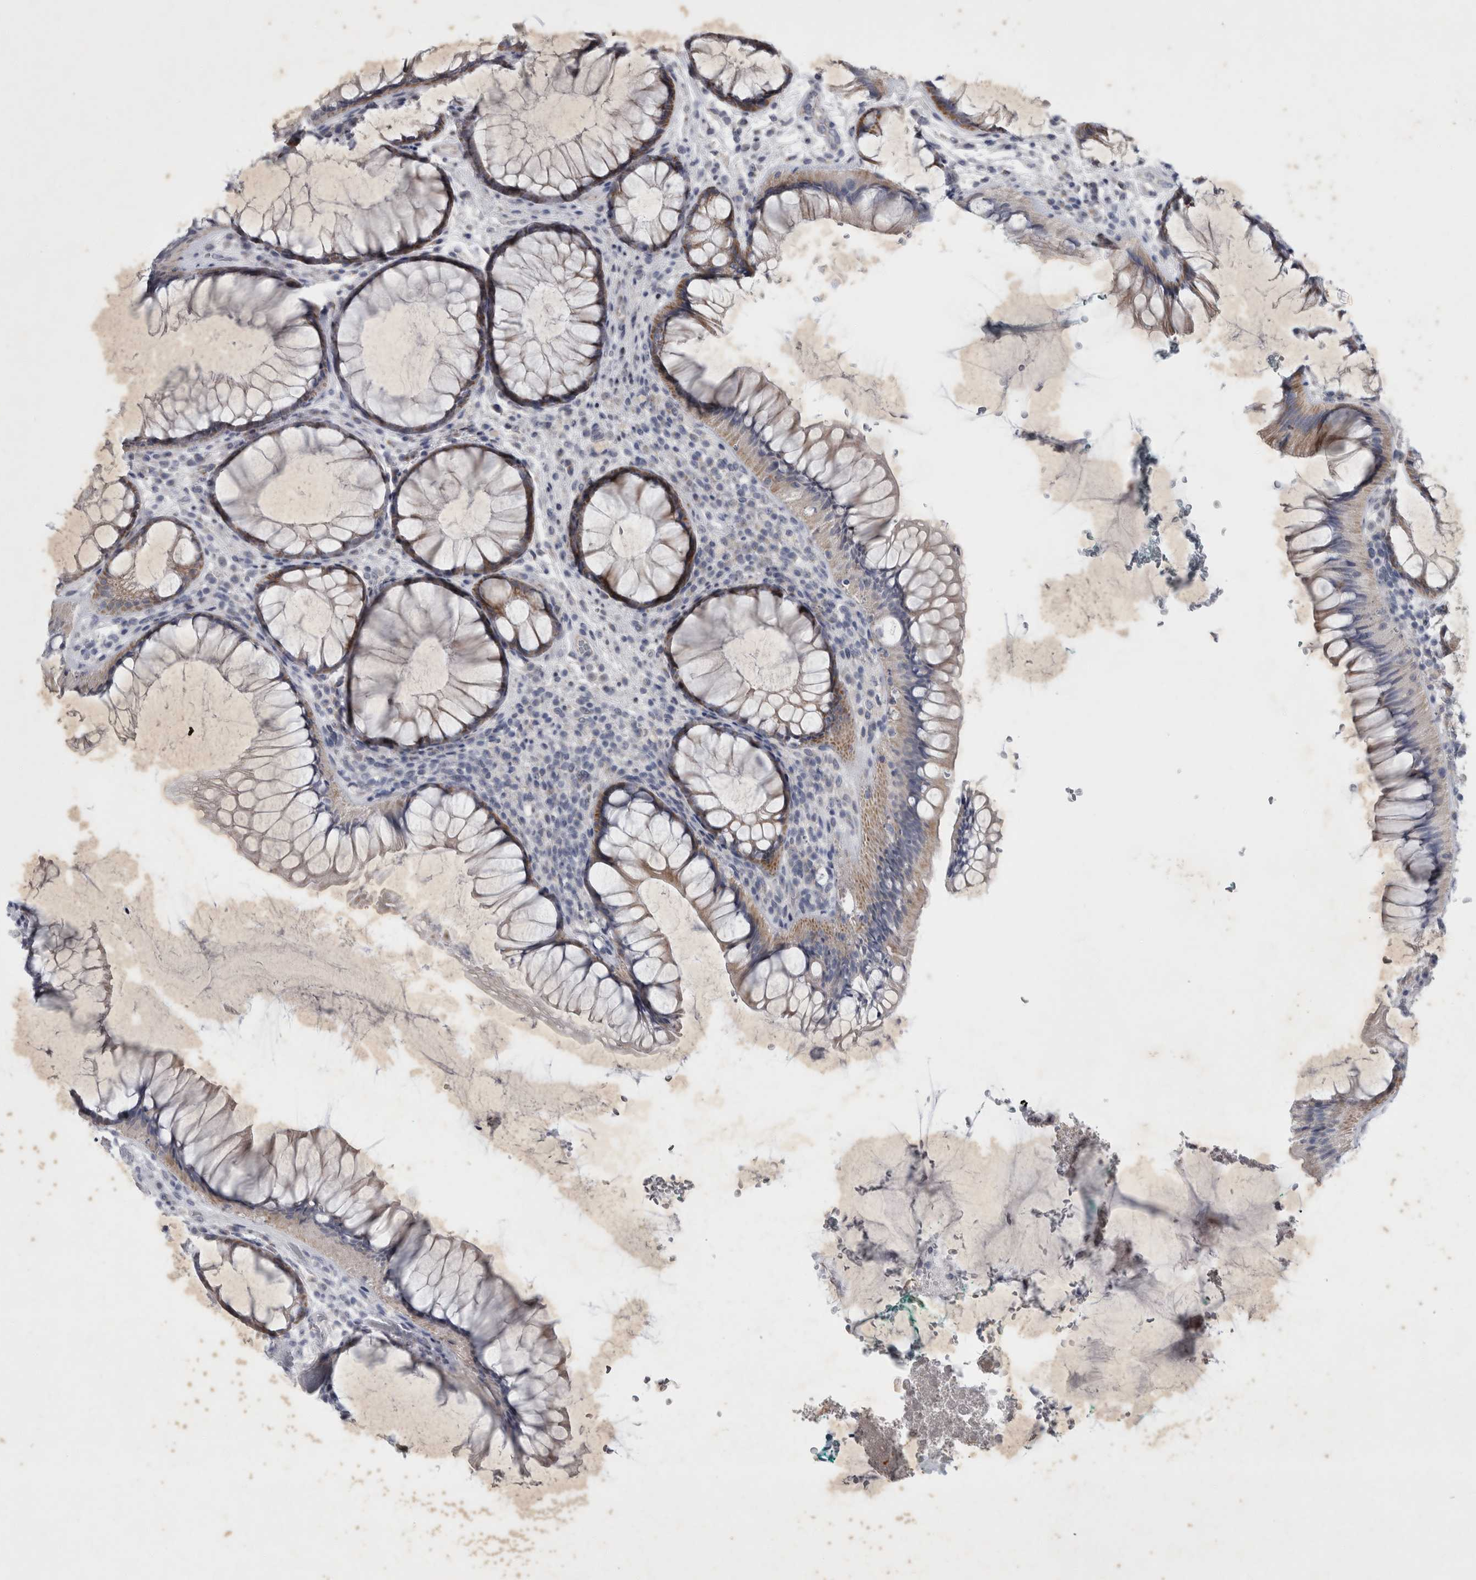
{"staining": {"intensity": "moderate", "quantity": ">75%", "location": "cytoplasmic/membranous"}, "tissue": "rectum", "cell_type": "Glandular cells", "image_type": "normal", "snomed": [{"axis": "morphology", "description": "Normal tissue, NOS"}, {"axis": "topography", "description": "Rectum"}], "caption": "Protein analysis of normal rectum shows moderate cytoplasmic/membranous expression in approximately >75% of glandular cells. (brown staining indicates protein expression, while blue staining denotes nuclei).", "gene": "FXYD7", "patient": {"sex": "male", "age": 51}}